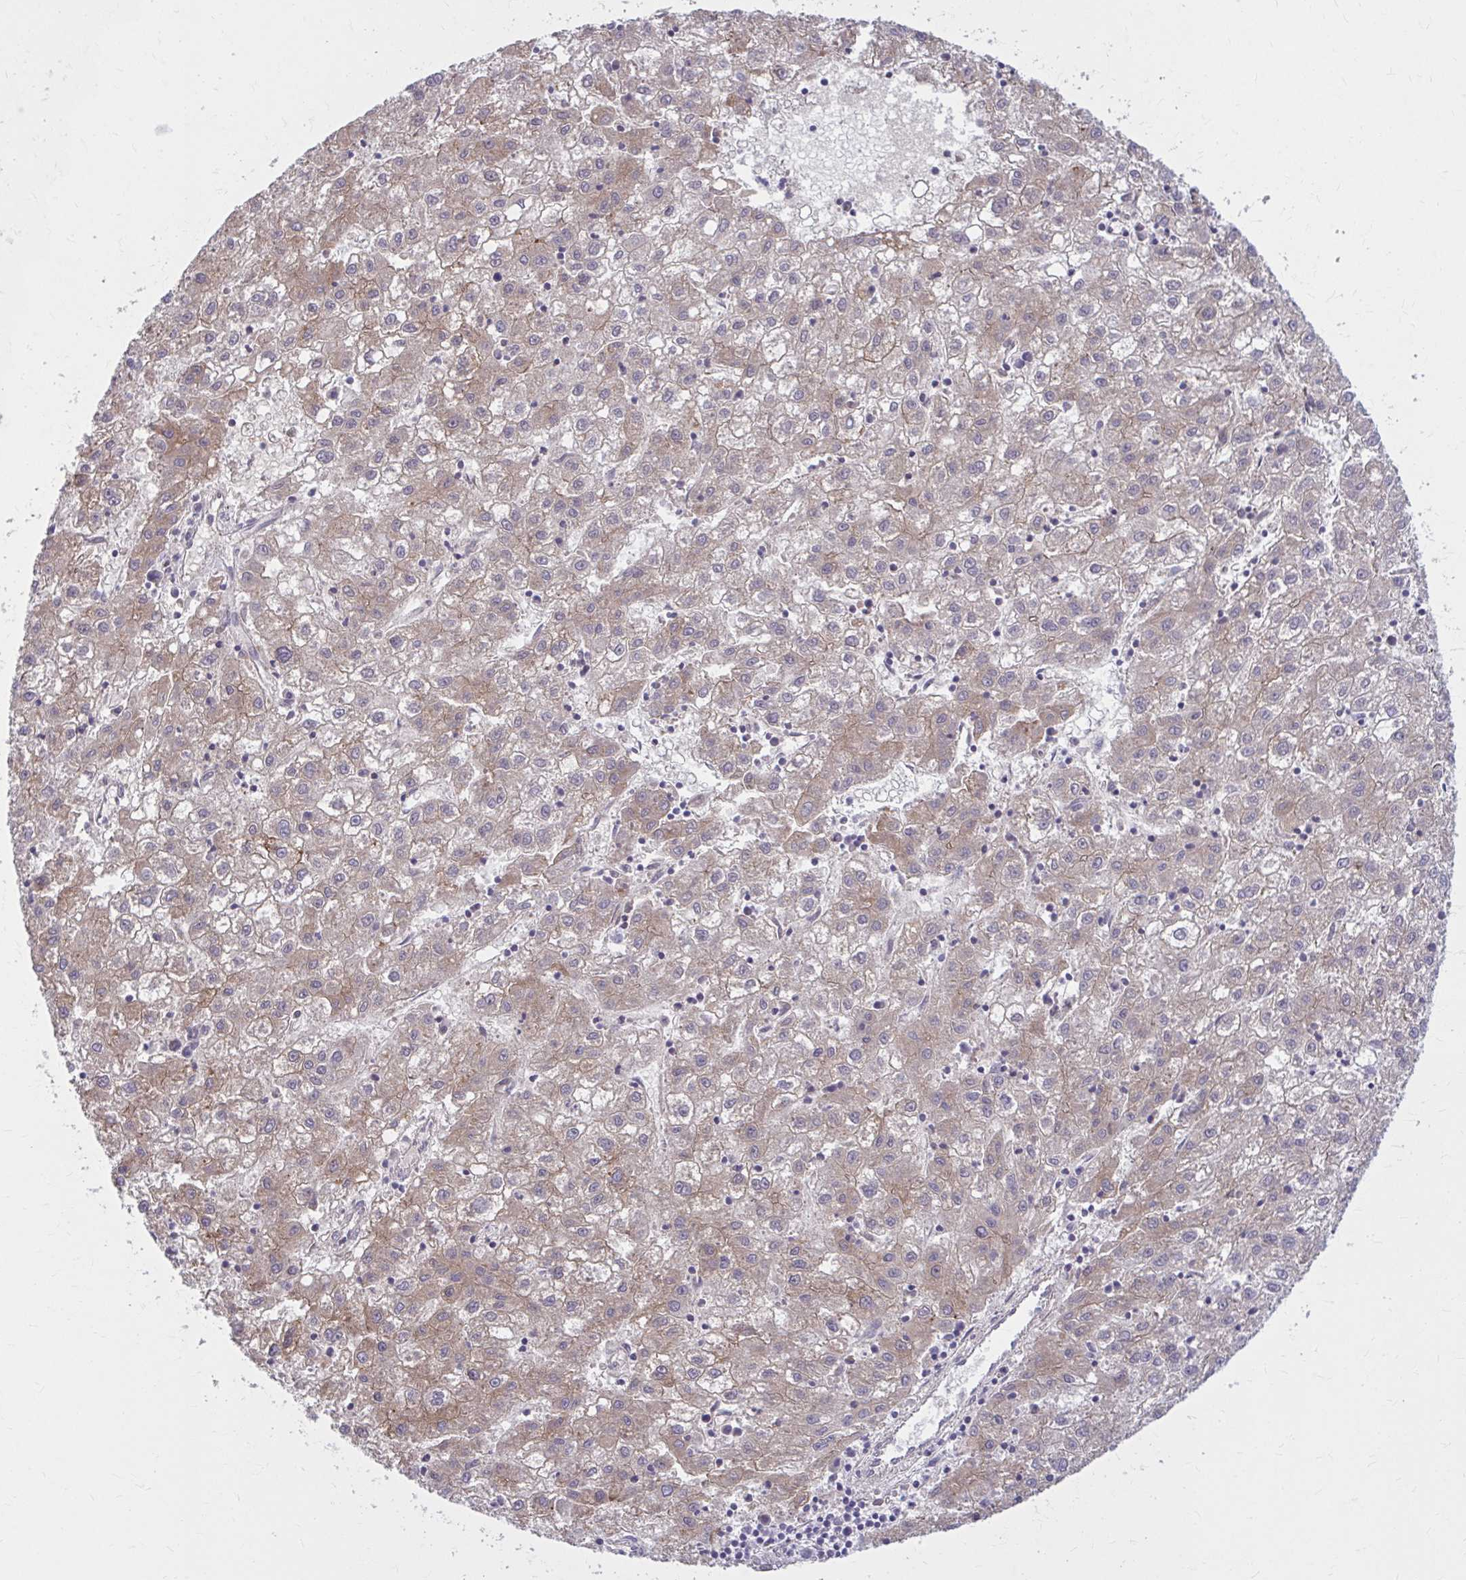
{"staining": {"intensity": "moderate", "quantity": "25%-75%", "location": "cytoplasmic/membranous"}, "tissue": "liver cancer", "cell_type": "Tumor cells", "image_type": "cancer", "snomed": [{"axis": "morphology", "description": "Carcinoma, Hepatocellular, NOS"}, {"axis": "topography", "description": "Liver"}], "caption": "Protein expression by immunohistochemistry shows moderate cytoplasmic/membranous positivity in about 25%-75% of tumor cells in liver cancer. The staining was performed using DAB to visualize the protein expression in brown, while the nuclei were stained in blue with hematoxylin (Magnification: 20x).", "gene": "SNF8", "patient": {"sex": "male", "age": 72}}